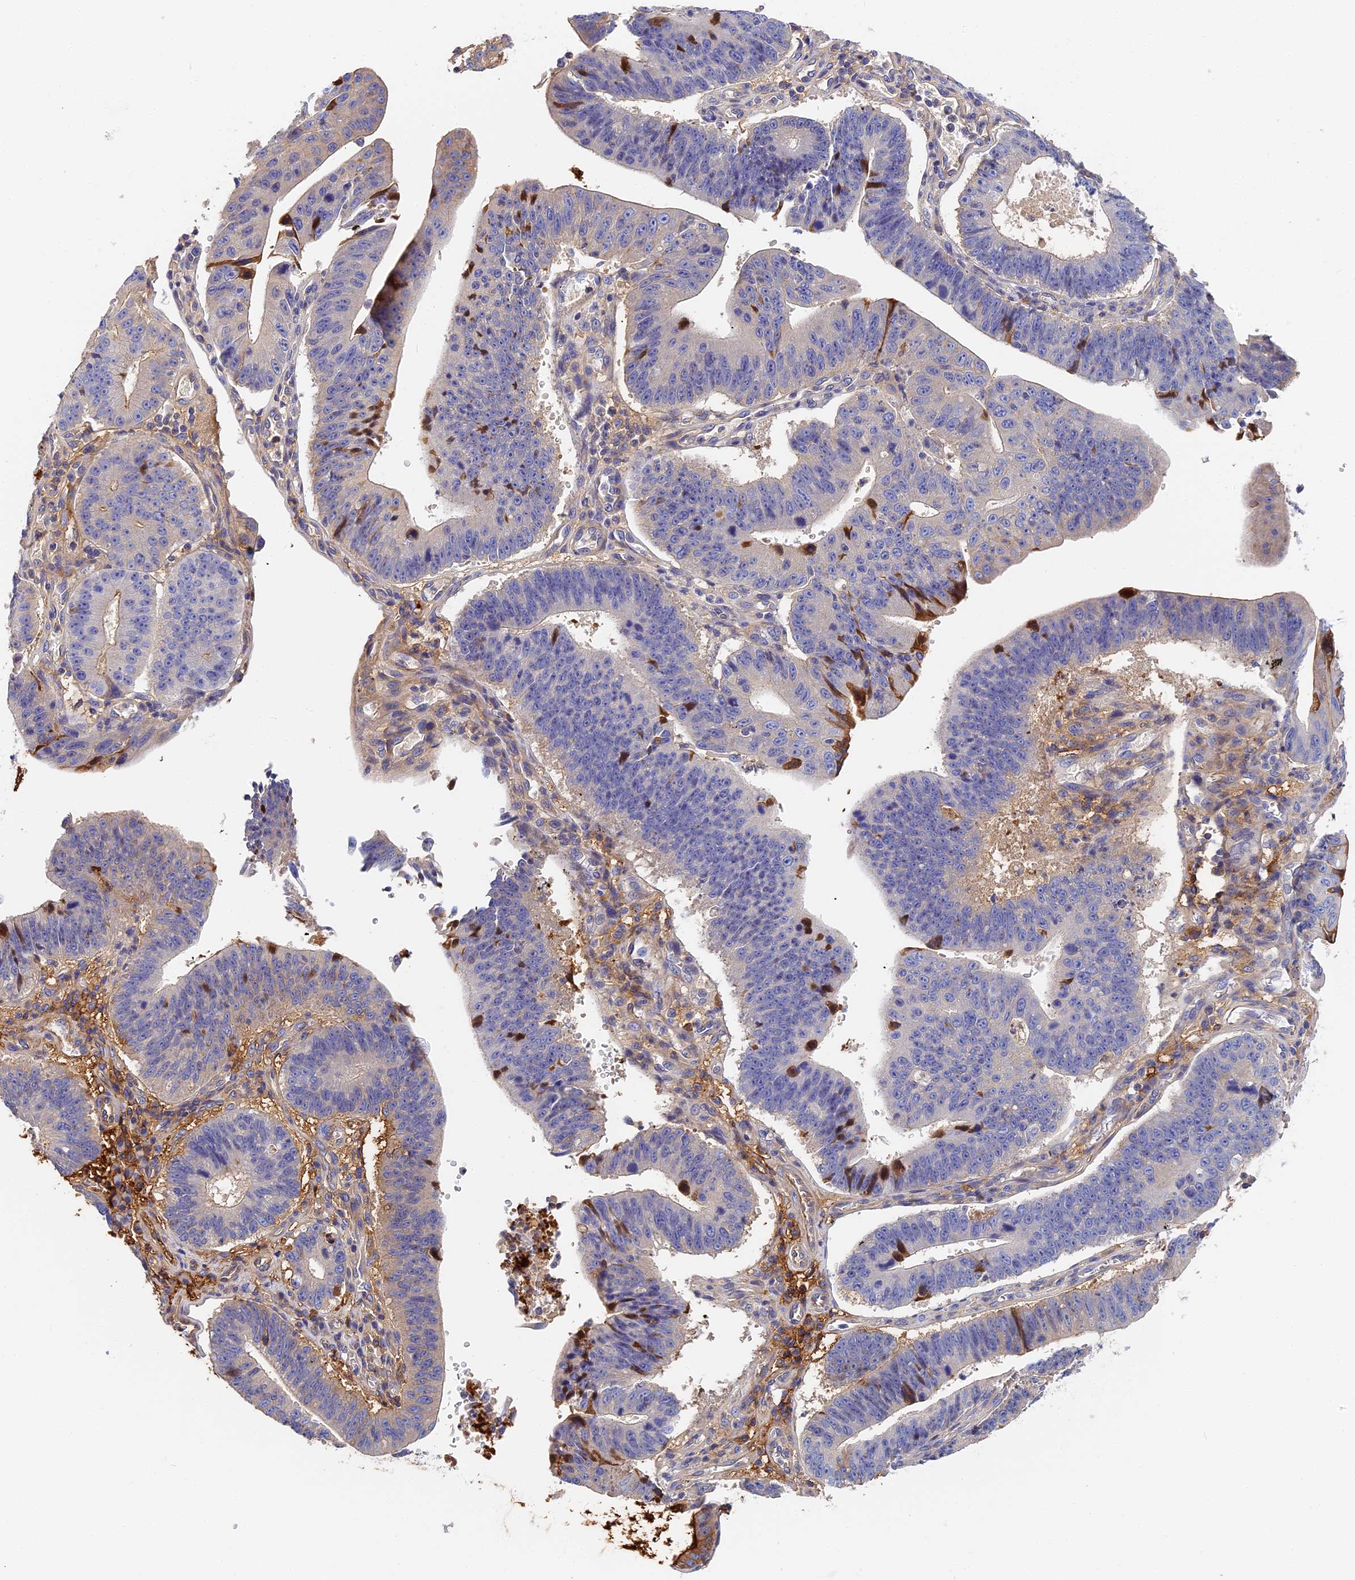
{"staining": {"intensity": "negative", "quantity": "none", "location": "none"}, "tissue": "stomach cancer", "cell_type": "Tumor cells", "image_type": "cancer", "snomed": [{"axis": "morphology", "description": "Adenocarcinoma, NOS"}, {"axis": "topography", "description": "Stomach"}], "caption": "Tumor cells show no significant expression in stomach cancer (adenocarcinoma).", "gene": "ITIH1", "patient": {"sex": "male", "age": 59}}